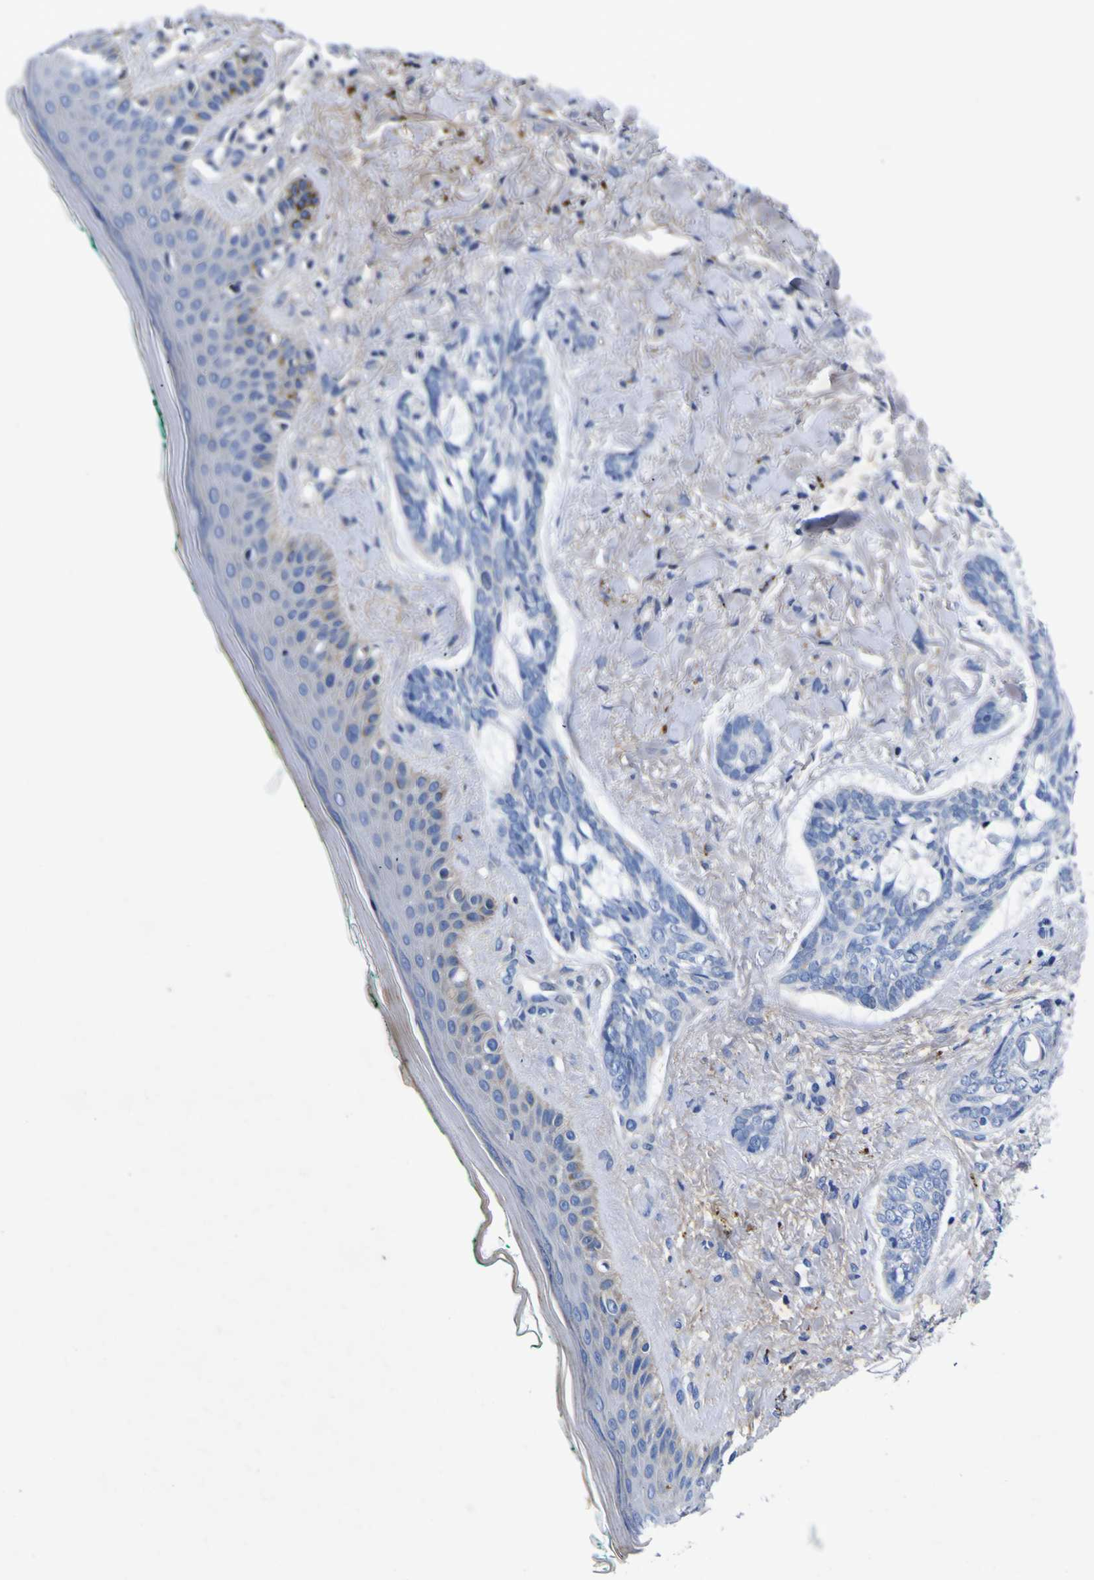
{"staining": {"intensity": "negative", "quantity": "none", "location": "none"}, "tissue": "skin cancer", "cell_type": "Tumor cells", "image_type": "cancer", "snomed": [{"axis": "morphology", "description": "Basal cell carcinoma"}, {"axis": "topography", "description": "Skin"}], "caption": "IHC of human skin cancer shows no expression in tumor cells.", "gene": "VASN", "patient": {"sex": "male", "age": 43}}